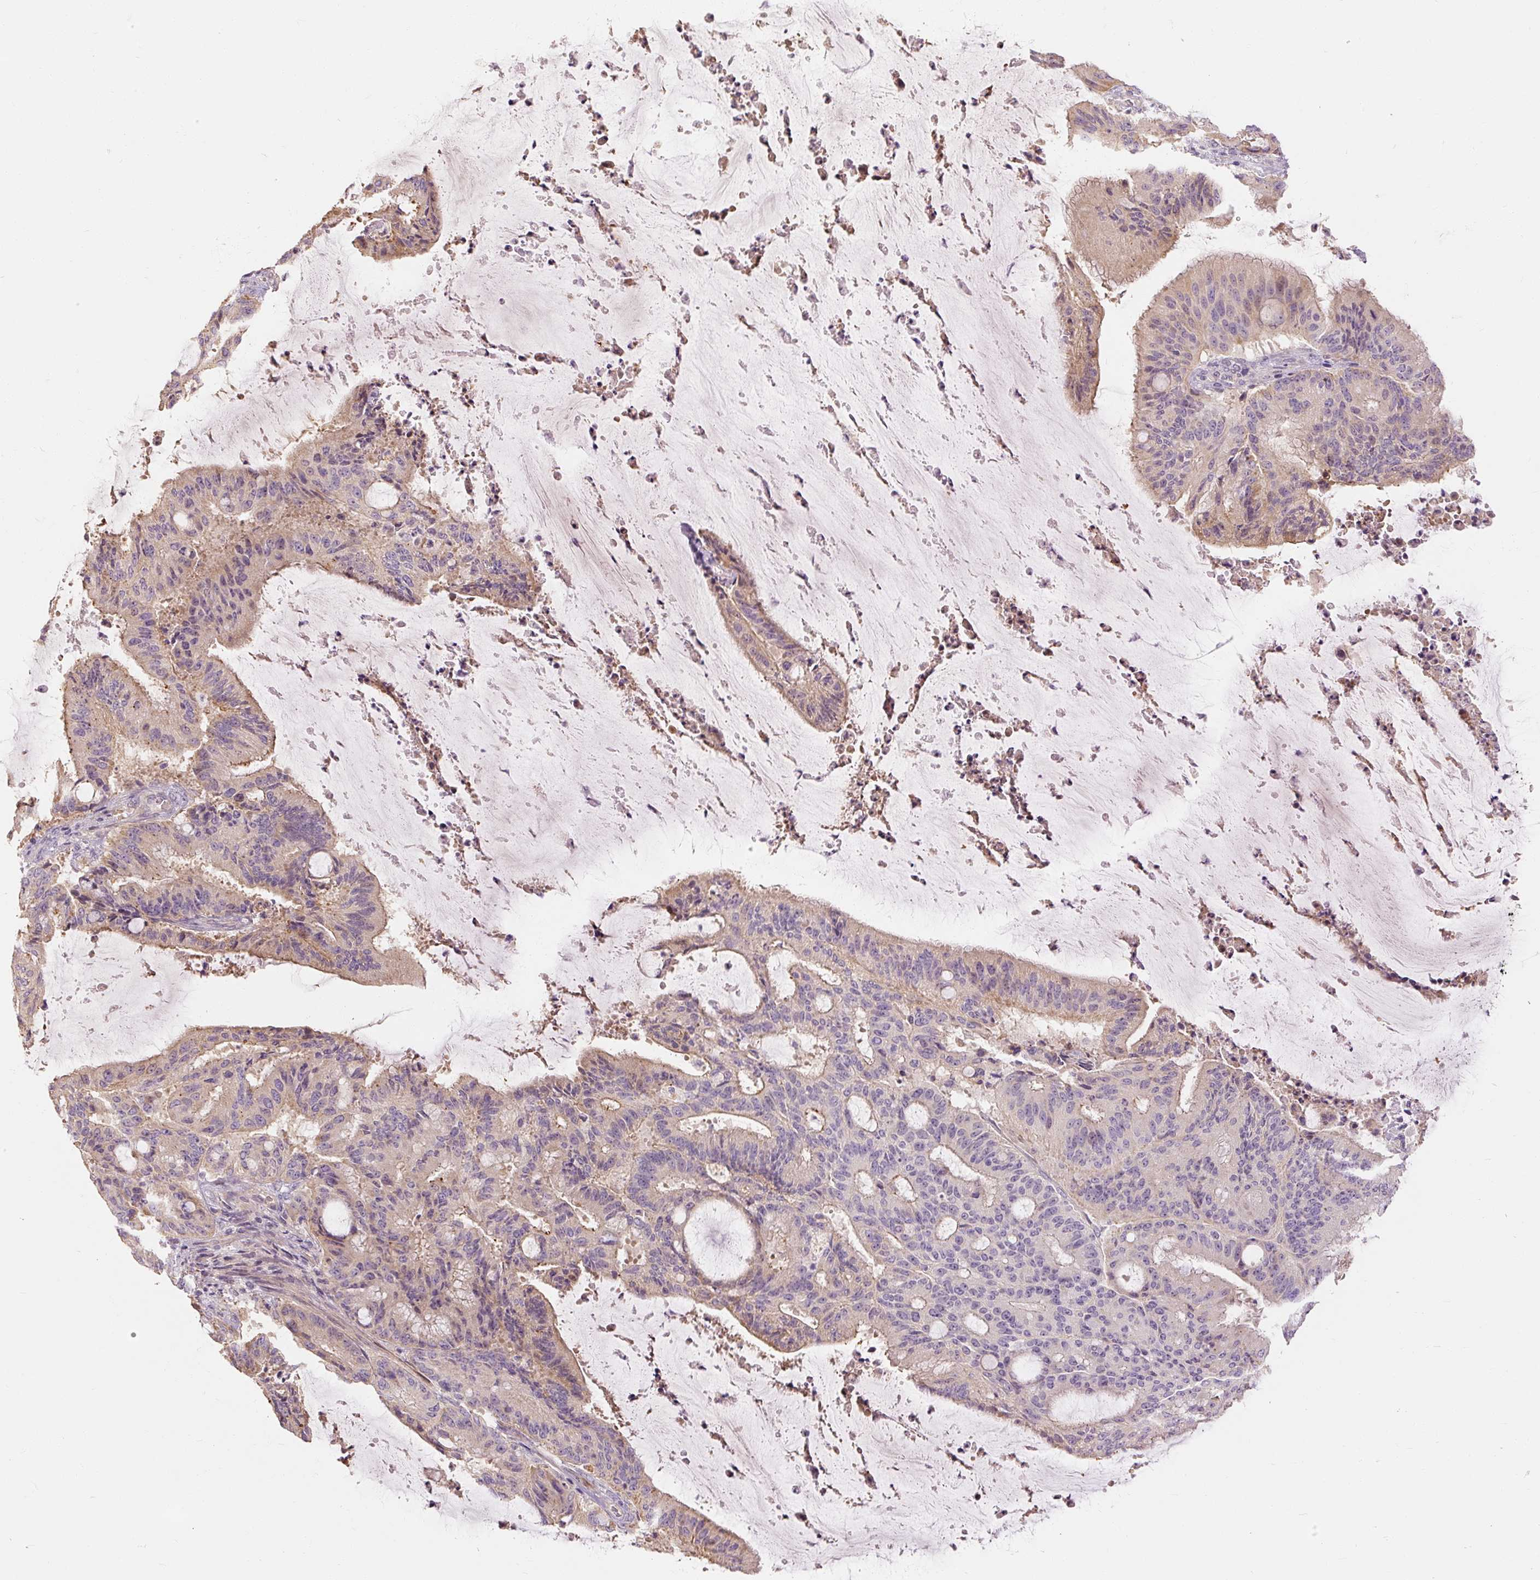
{"staining": {"intensity": "weak", "quantity": "25%-75%", "location": "cytoplasmic/membranous"}, "tissue": "liver cancer", "cell_type": "Tumor cells", "image_type": "cancer", "snomed": [{"axis": "morphology", "description": "Normal tissue, NOS"}, {"axis": "morphology", "description": "Cholangiocarcinoma"}, {"axis": "topography", "description": "Liver"}, {"axis": "topography", "description": "Peripheral nerve tissue"}], "caption": "Immunohistochemical staining of human cholangiocarcinoma (liver) displays low levels of weak cytoplasmic/membranous expression in approximately 25%-75% of tumor cells.", "gene": "CAPN3", "patient": {"sex": "female", "age": 73}}